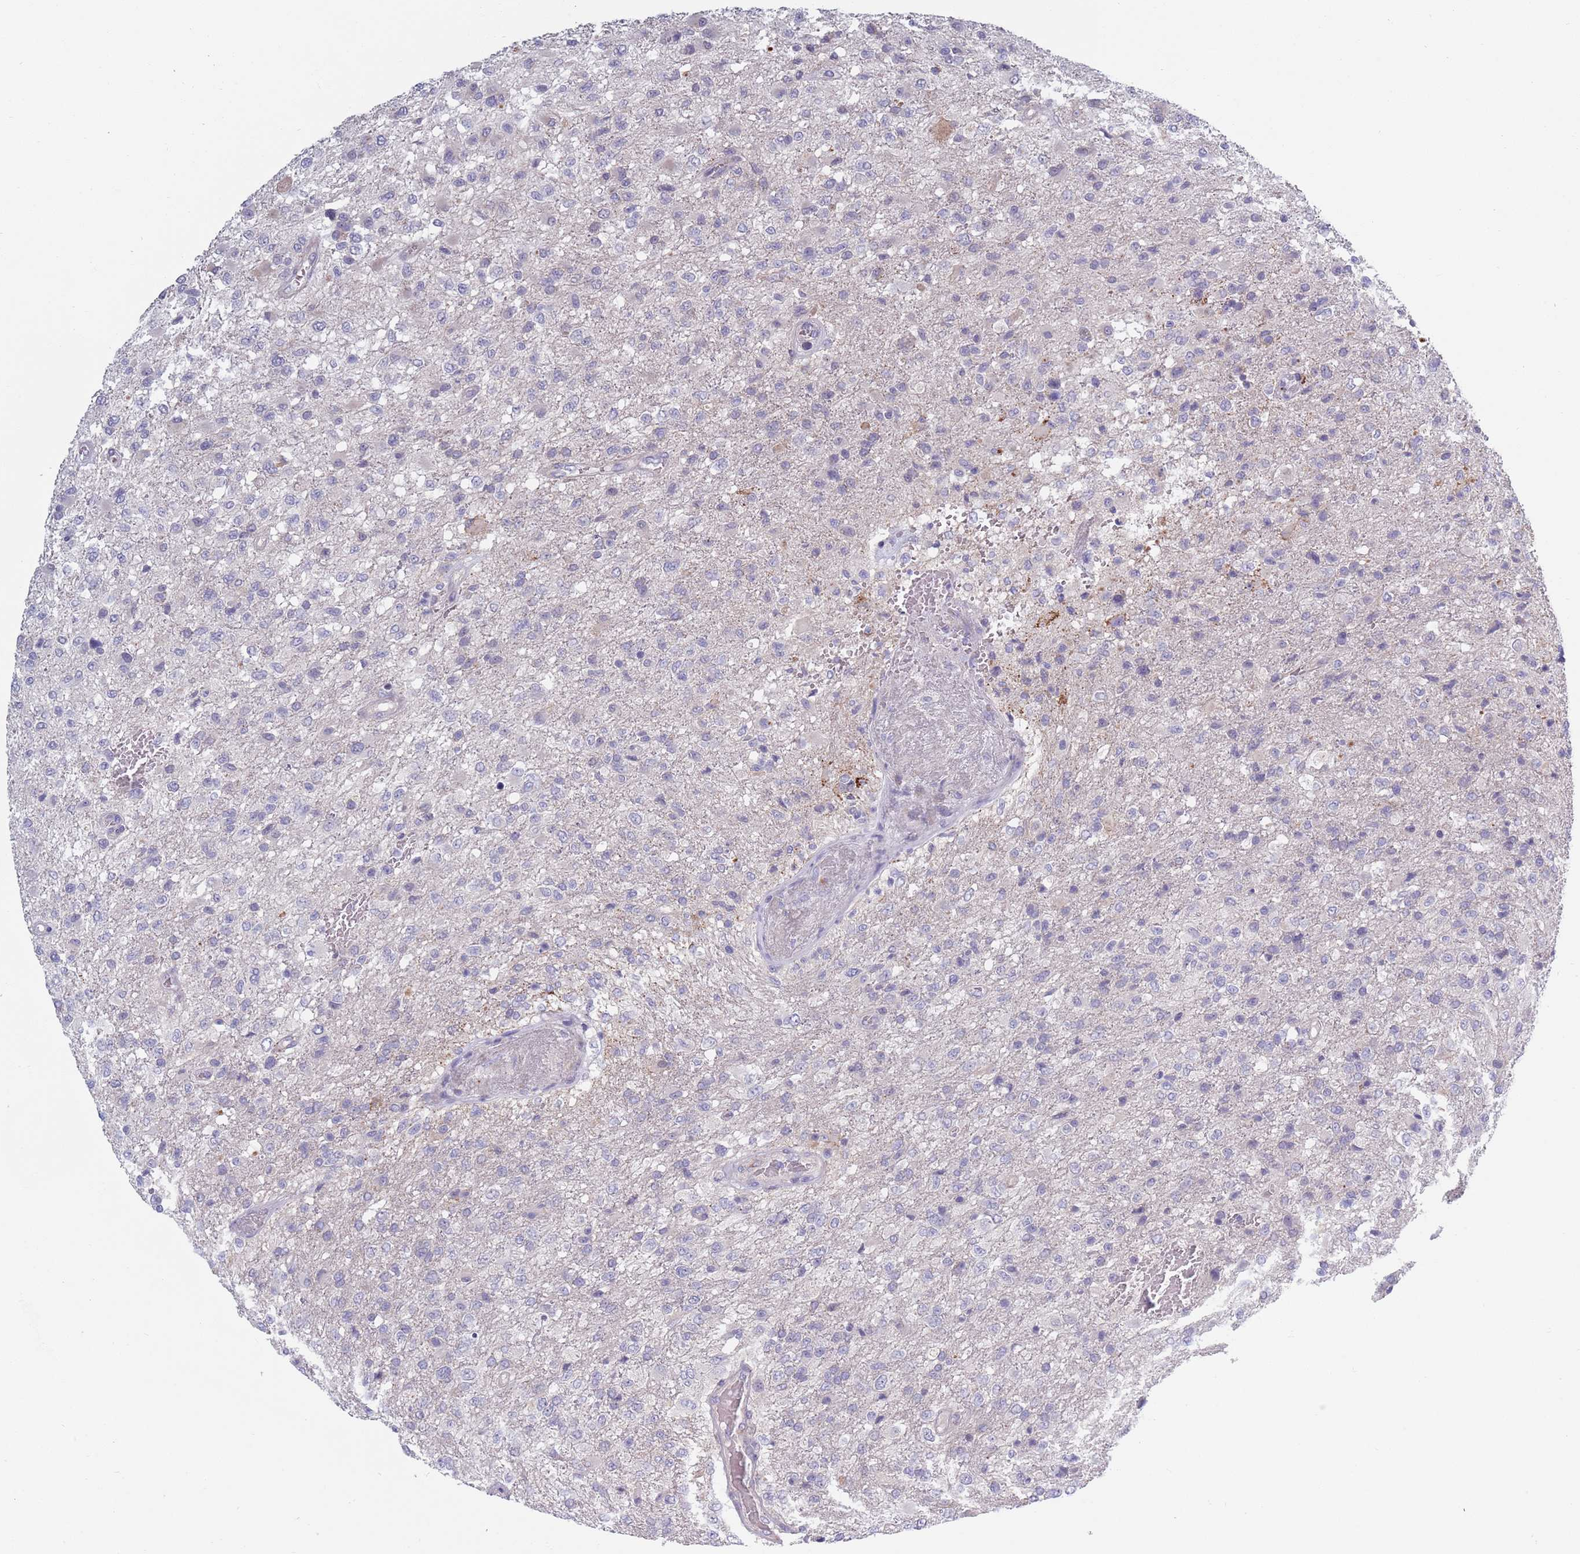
{"staining": {"intensity": "negative", "quantity": "none", "location": "none"}, "tissue": "glioma", "cell_type": "Tumor cells", "image_type": "cancer", "snomed": [{"axis": "morphology", "description": "Glioma, malignant, High grade"}, {"axis": "topography", "description": "Brain"}], "caption": "The IHC micrograph has no significant expression in tumor cells of glioma tissue.", "gene": "TYW1", "patient": {"sex": "female", "age": 74}}